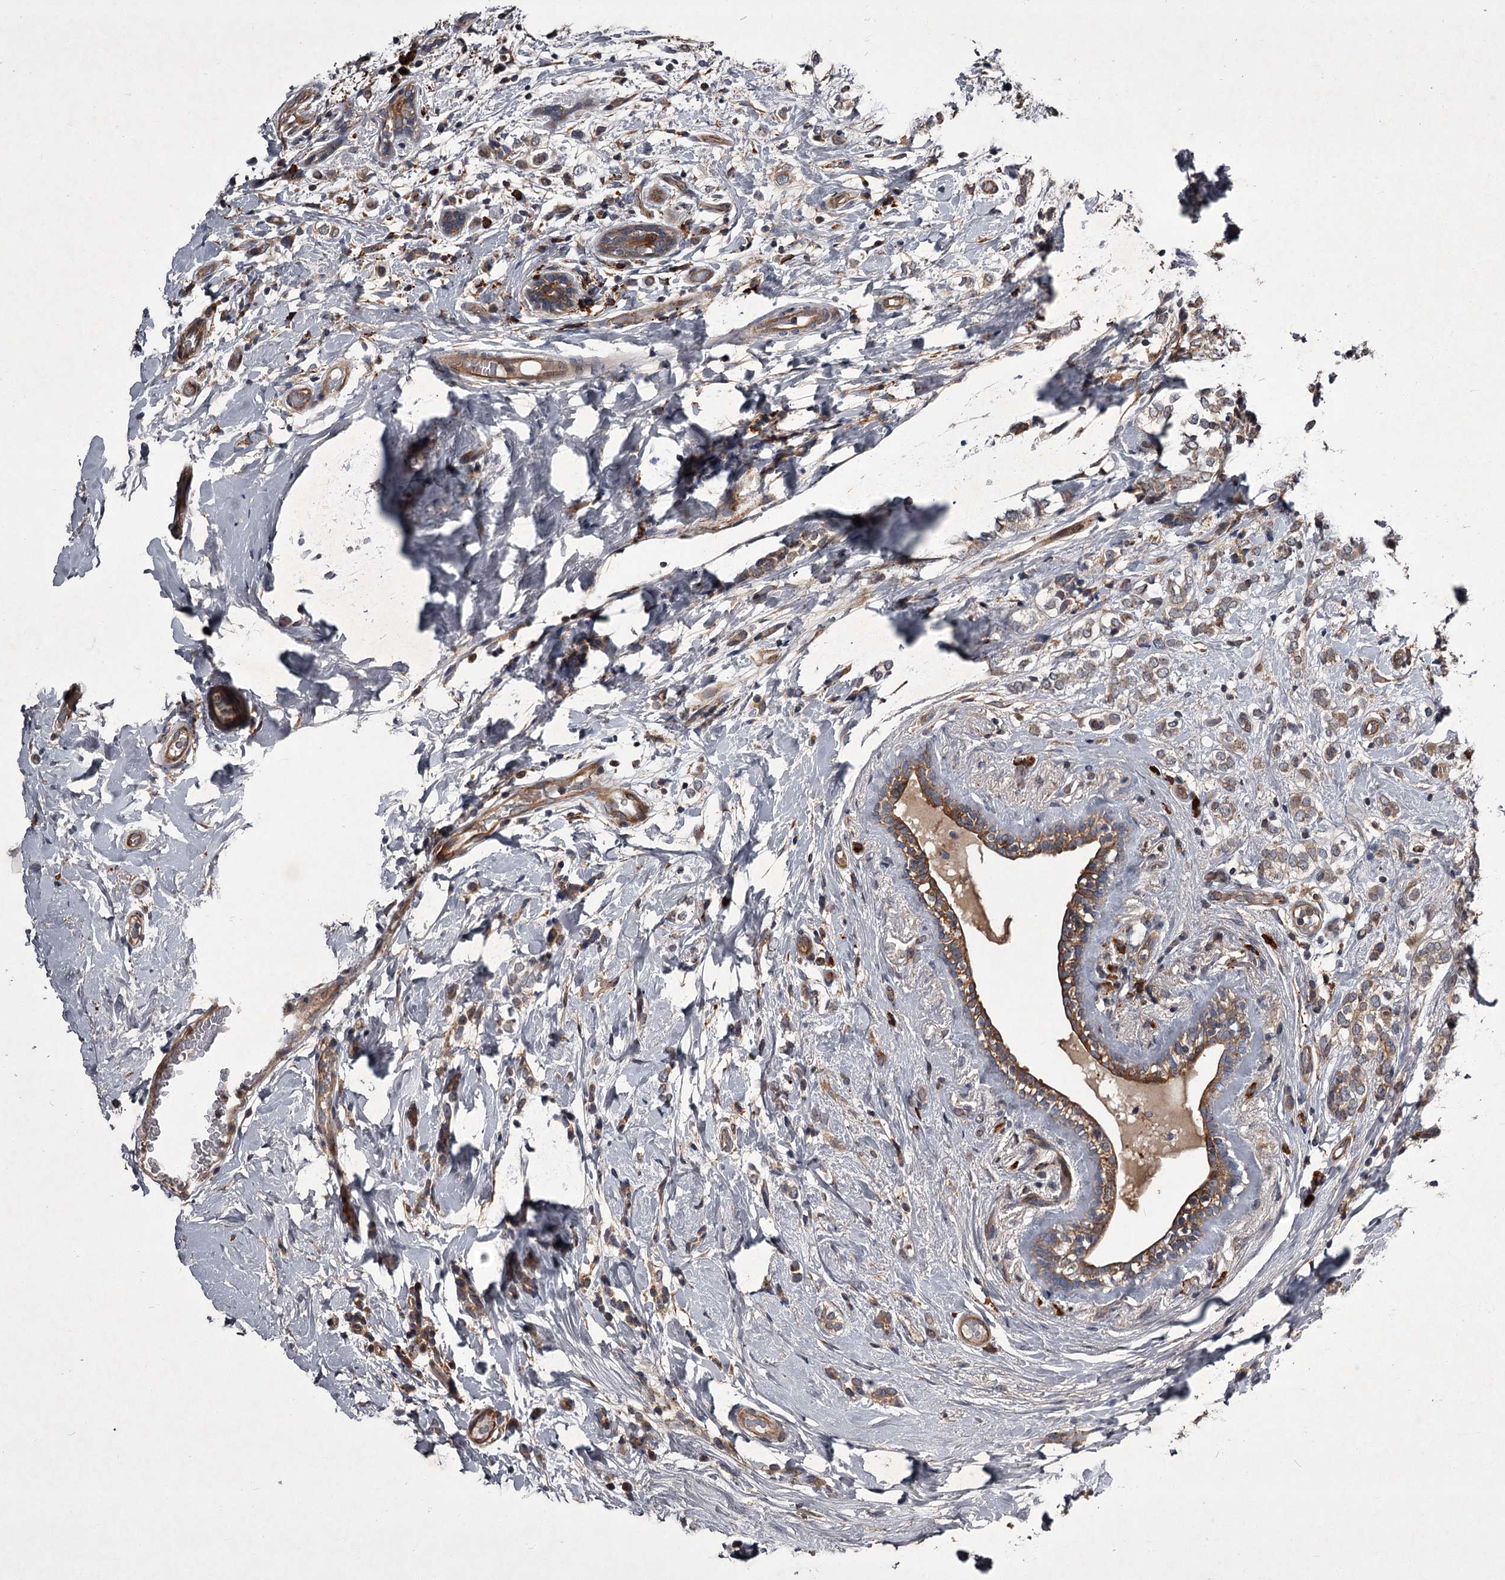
{"staining": {"intensity": "weak", "quantity": ">75%", "location": "cytoplasmic/membranous"}, "tissue": "breast cancer", "cell_type": "Tumor cells", "image_type": "cancer", "snomed": [{"axis": "morphology", "description": "Normal tissue, NOS"}, {"axis": "morphology", "description": "Lobular carcinoma"}, {"axis": "topography", "description": "Breast"}], "caption": "Tumor cells show low levels of weak cytoplasmic/membranous positivity in about >75% of cells in human breast lobular carcinoma.", "gene": "UNC93B1", "patient": {"sex": "female", "age": 47}}